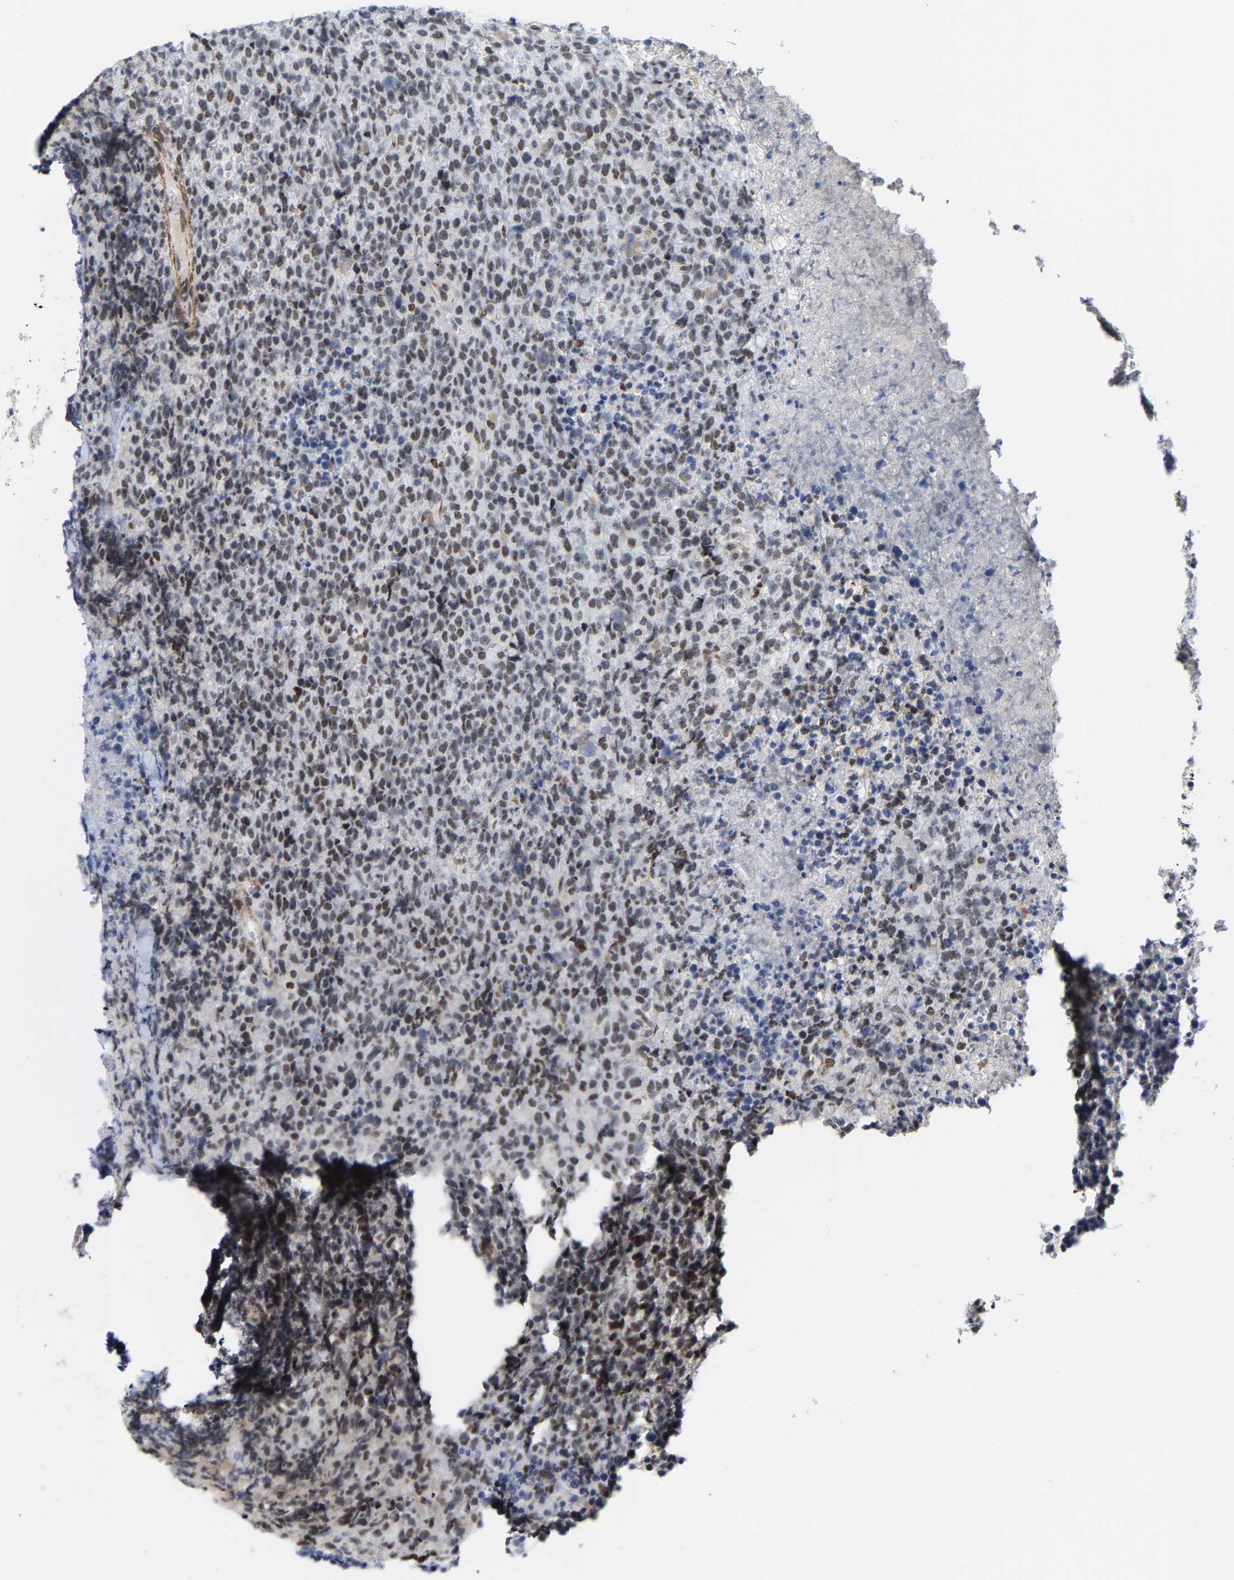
{"staining": {"intensity": "moderate", "quantity": "<25%", "location": "nuclear"}, "tissue": "lymphoma", "cell_type": "Tumor cells", "image_type": "cancer", "snomed": [{"axis": "morphology", "description": "Malignant lymphoma, non-Hodgkin's type, Low grade"}, {"axis": "topography", "description": "Lymph node"}], "caption": "Immunohistochemistry staining of lymphoma, which exhibits low levels of moderate nuclear staining in about <25% of tumor cells indicating moderate nuclear protein expression. The staining was performed using DAB (brown) for protein detection and nuclei were counterstained in hematoxylin (blue).", "gene": "FAM180A", "patient": {"sex": "male", "age": 66}}